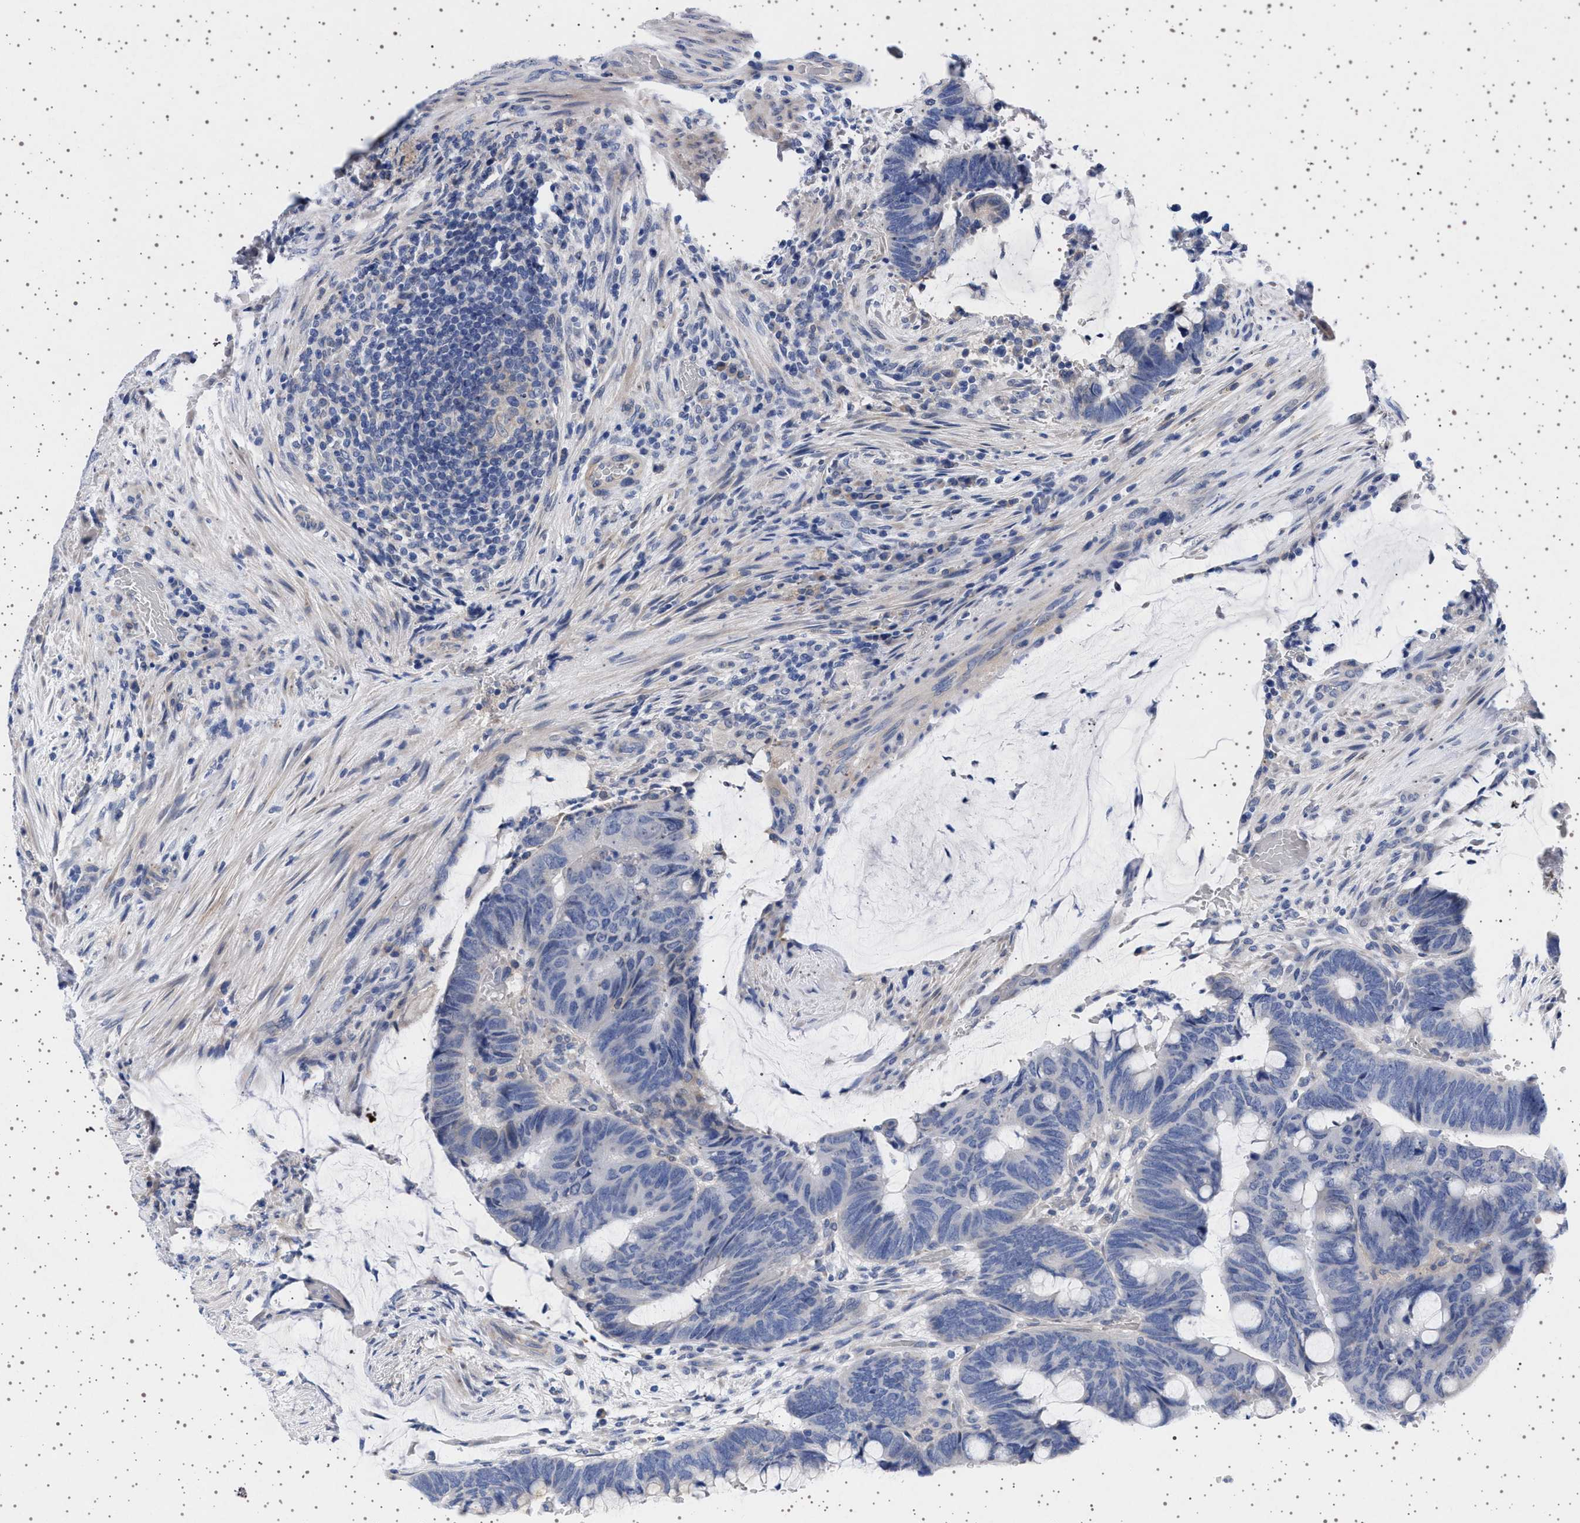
{"staining": {"intensity": "negative", "quantity": "none", "location": "none"}, "tissue": "colorectal cancer", "cell_type": "Tumor cells", "image_type": "cancer", "snomed": [{"axis": "morphology", "description": "Normal tissue, NOS"}, {"axis": "morphology", "description": "Adenocarcinoma, NOS"}, {"axis": "topography", "description": "Rectum"}, {"axis": "topography", "description": "Peripheral nerve tissue"}], "caption": "DAB immunohistochemical staining of human adenocarcinoma (colorectal) reveals no significant expression in tumor cells.", "gene": "TRMT10B", "patient": {"sex": "male", "age": 92}}